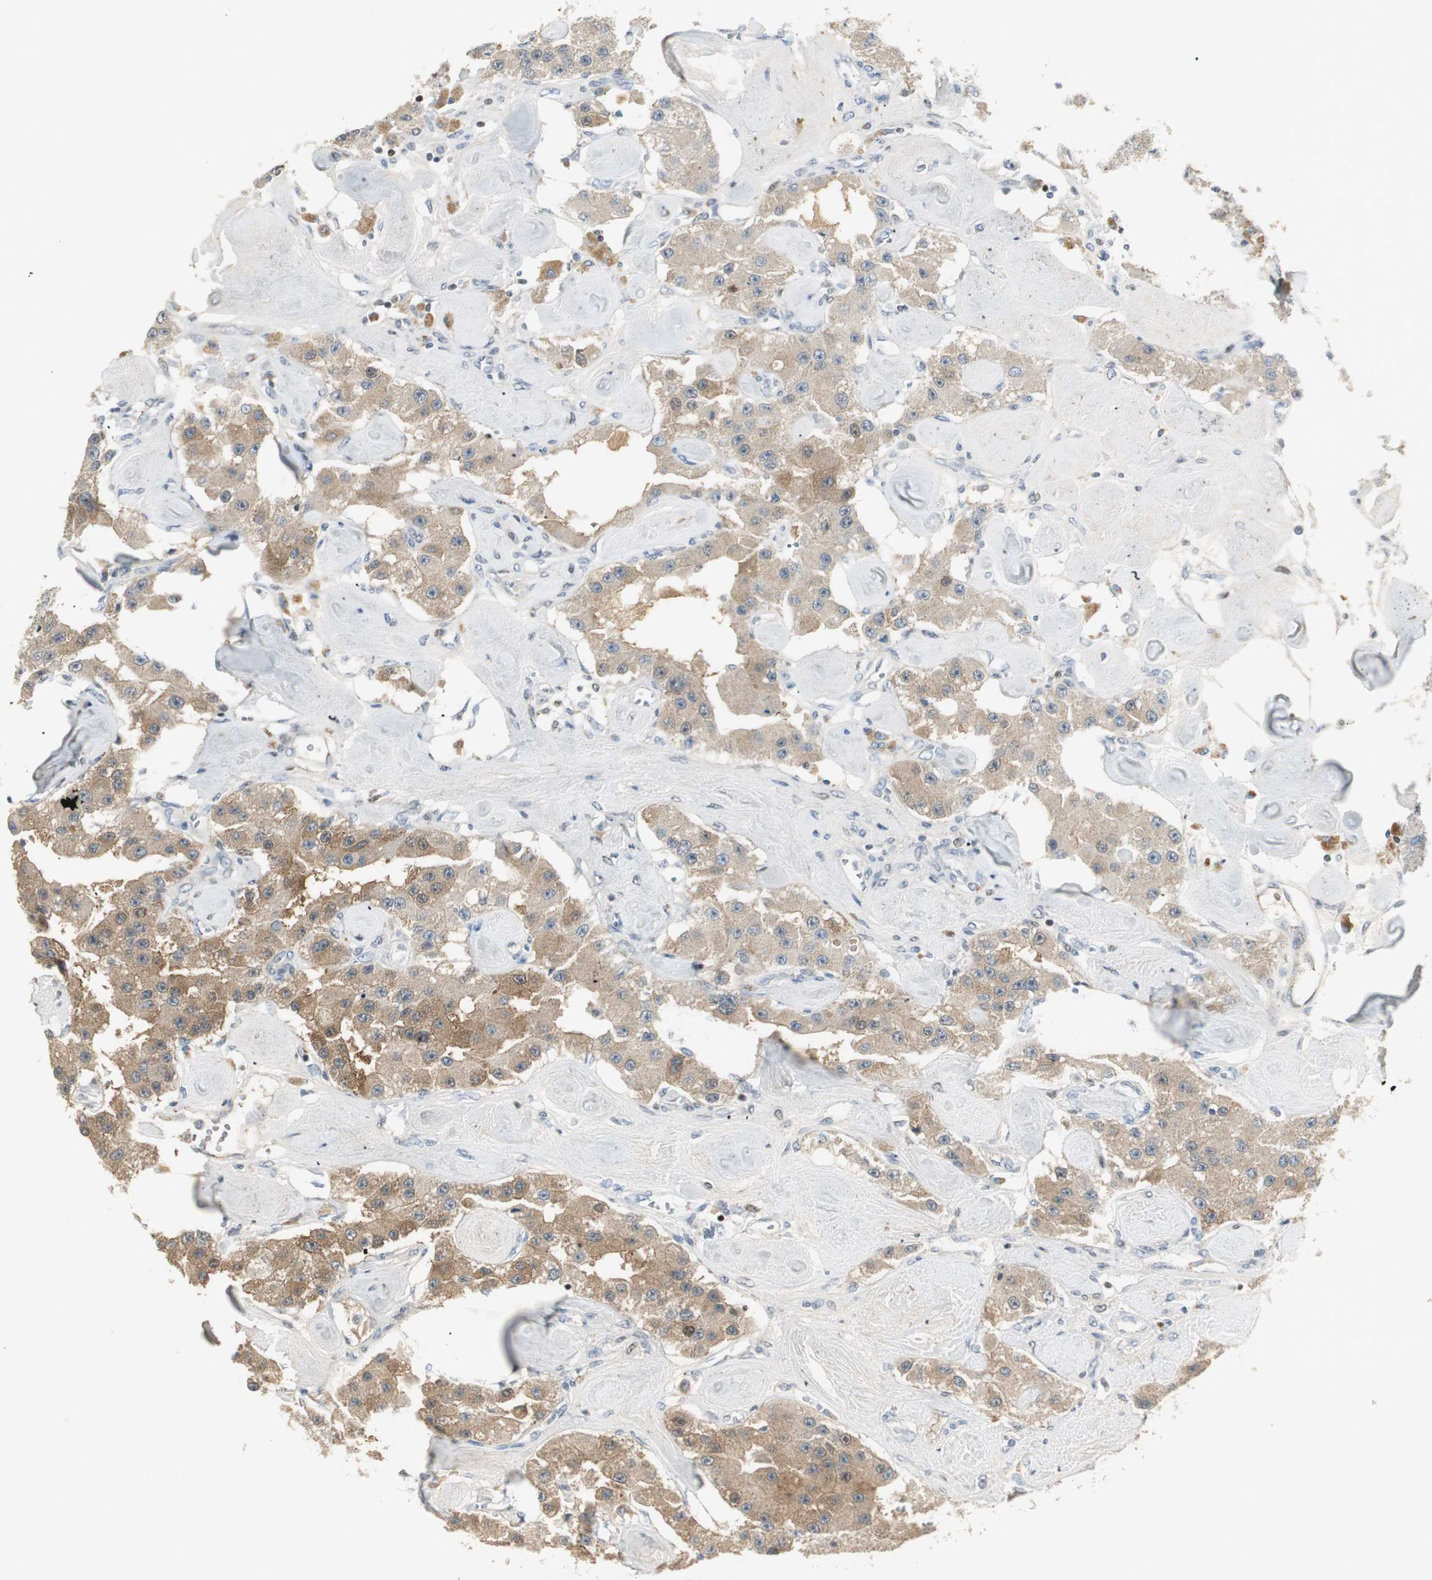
{"staining": {"intensity": "moderate", "quantity": ">75%", "location": "cytoplasmic/membranous"}, "tissue": "carcinoid", "cell_type": "Tumor cells", "image_type": "cancer", "snomed": [{"axis": "morphology", "description": "Carcinoid, malignant, NOS"}, {"axis": "topography", "description": "Pancreas"}], "caption": "IHC (DAB (3,3'-diaminobenzidine)) staining of carcinoid (malignant) reveals moderate cytoplasmic/membranous protein positivity in about >75% of tumor cells.", "gene": "RUNX2", "patient": {"sex": "male", "age": 41}}